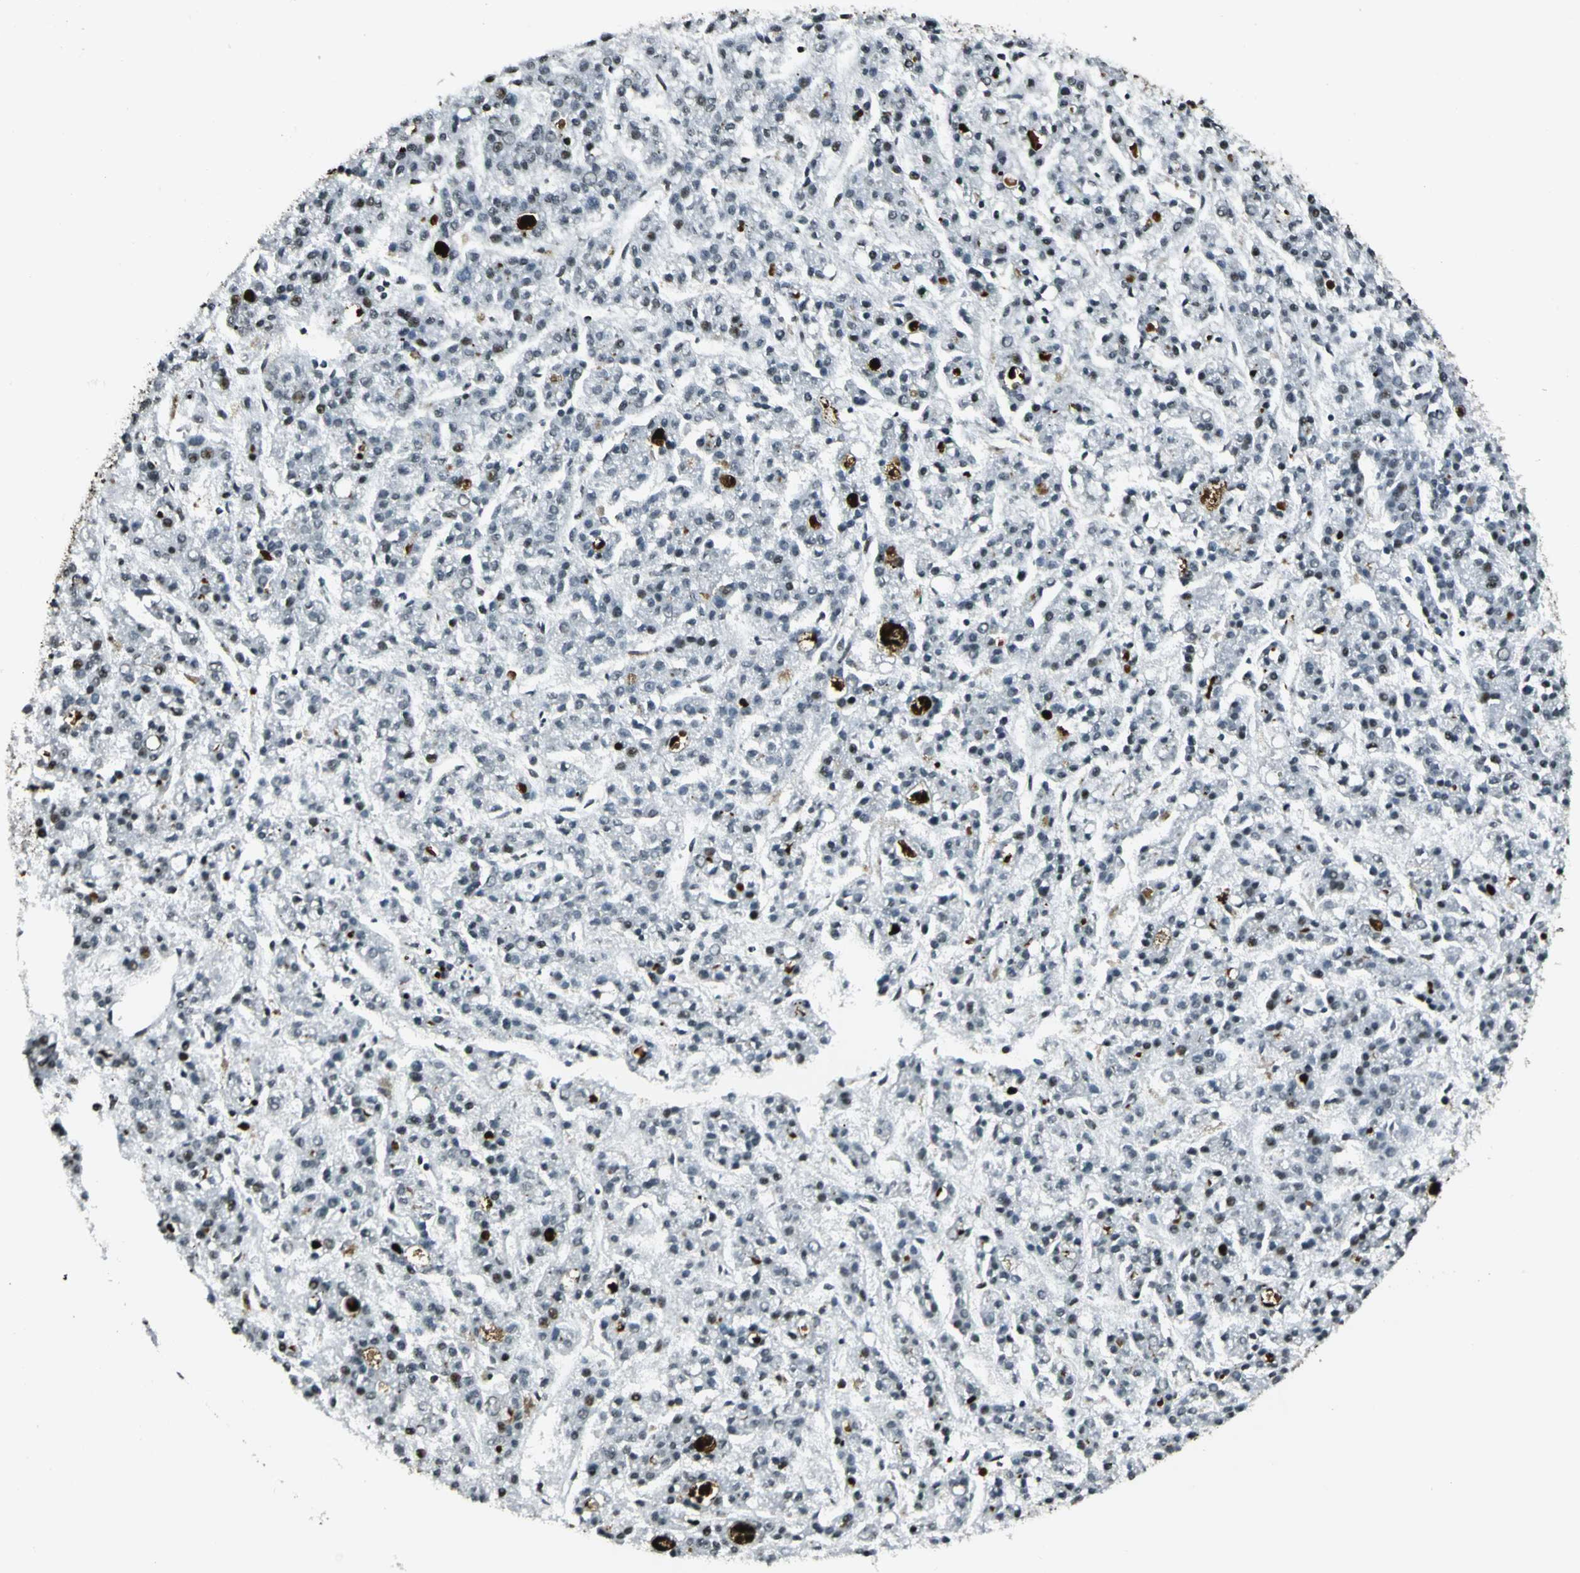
{"staining": {"intensity": "negative", "quantity": "none", "location": "none"}, "tissue": "liver cancer", "cell_type": "Tumor cells", "image_type": "cancer", "snomed": [{"axis": "morphology", "description": "Carcinoma, Hepatocellular, NOS"}, {"axis": "topography", "description": "Liver"}], "caption": "A photomicrograph of human liver hepatocellular carcinoma is negative for staining in tumor cells.", "gene": "MCM4", "patient": {"sex": "male", "age": 70}}